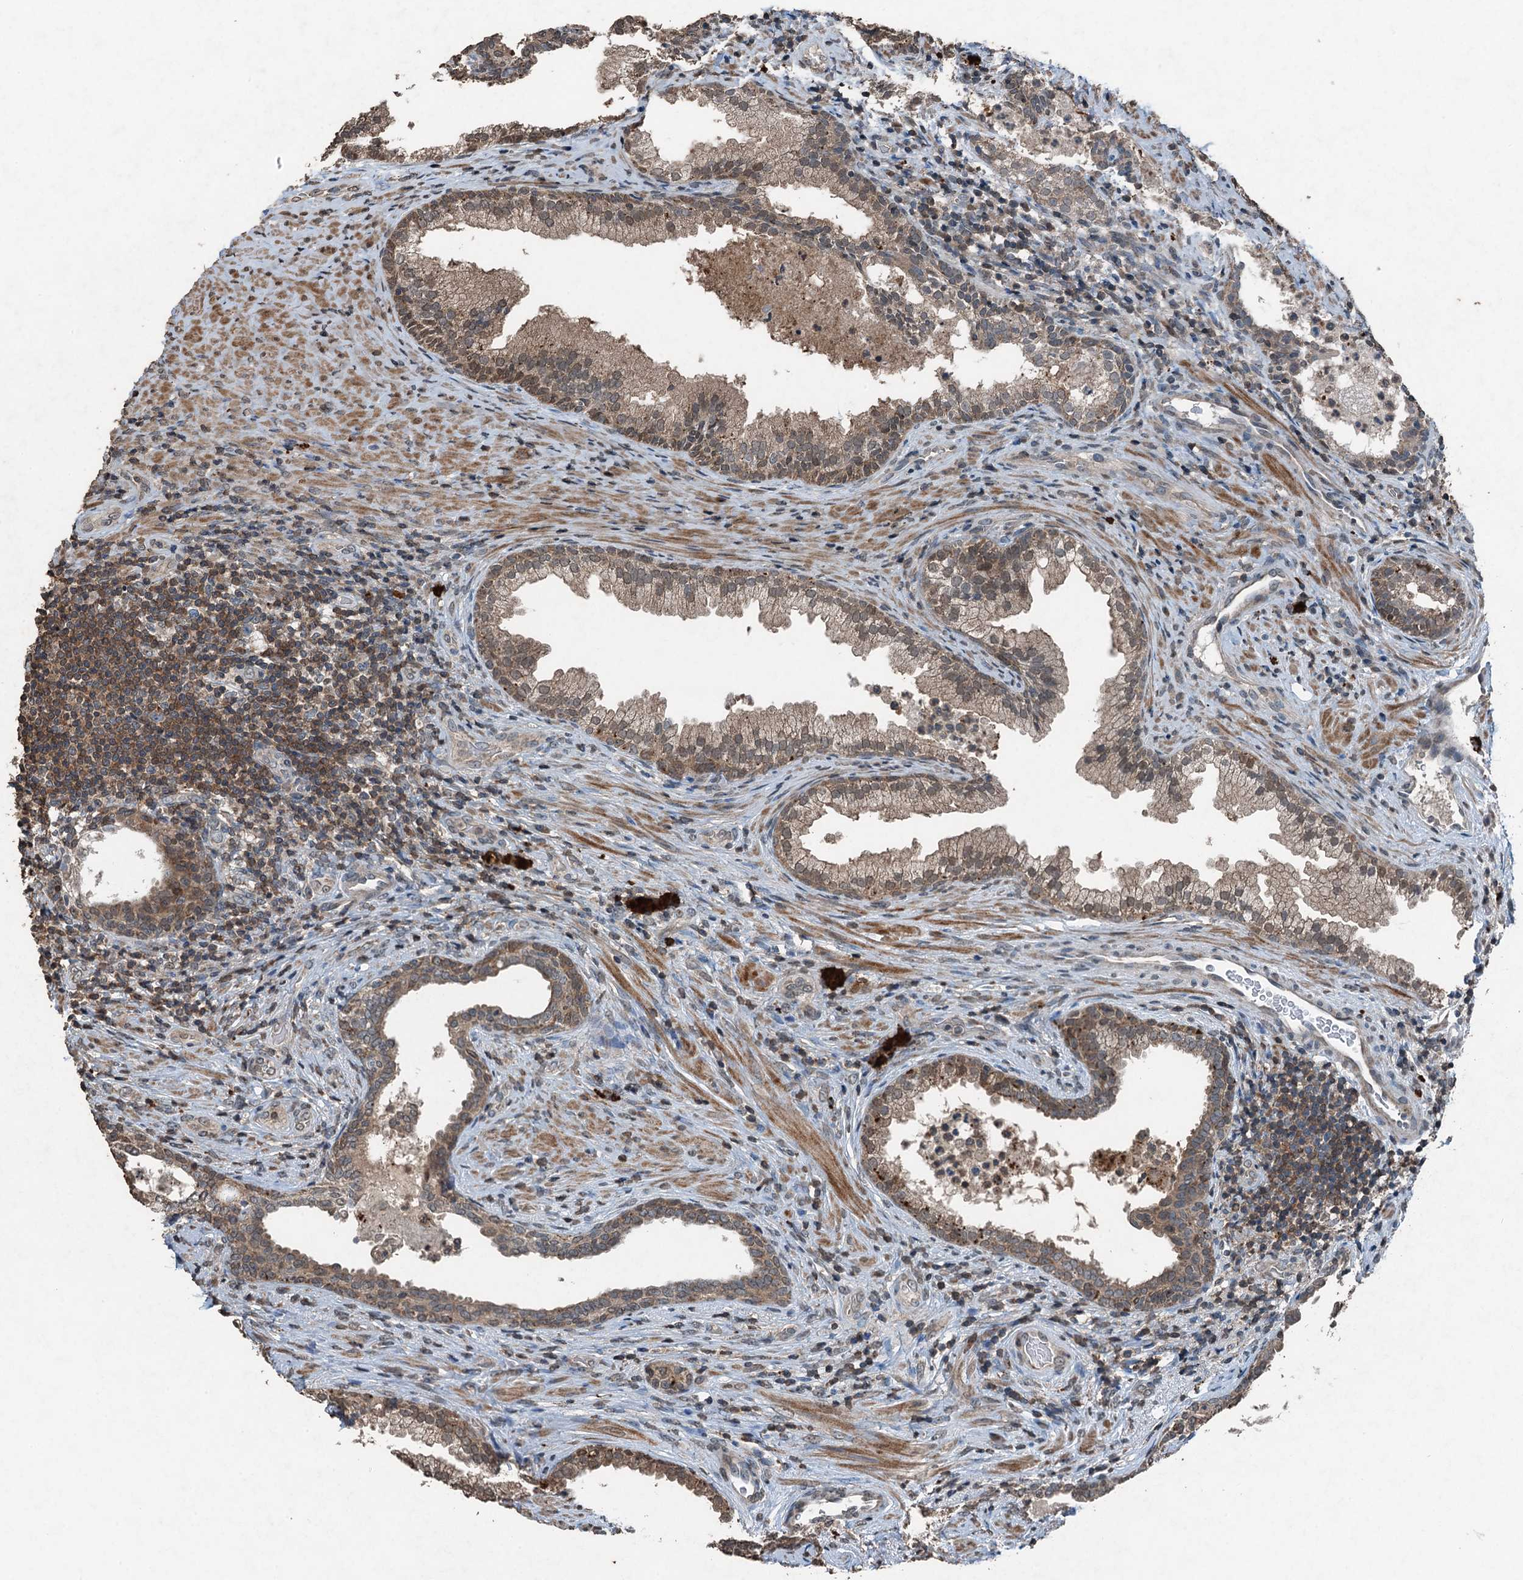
{"staining": {"intensity": "moderate", "quantity": ">75%", "location": "cytoplasmic/membranous"}, "tissue": "prostate", "cell_type": "Glandular cells", "image_type": "normal", "snomed": [{"axis": "morphology", "description": "Normal tissue, NOS"}, {"axis": "topography", "description": "Prostate"}], "caption": "Immunohistochemical staining of benign human prostate exhibits >75% levels of moderate cytoplasmic/membranous protein staining in about >75% of glandular cells. (Stains: DAB (3,3'-diaminobenzidine) in brown, nuclei in blue, Microscopy: brightfield microscopy at high magnification).", "gene": "TCTN1", "patient": {"sex": "male", "age": 76}}